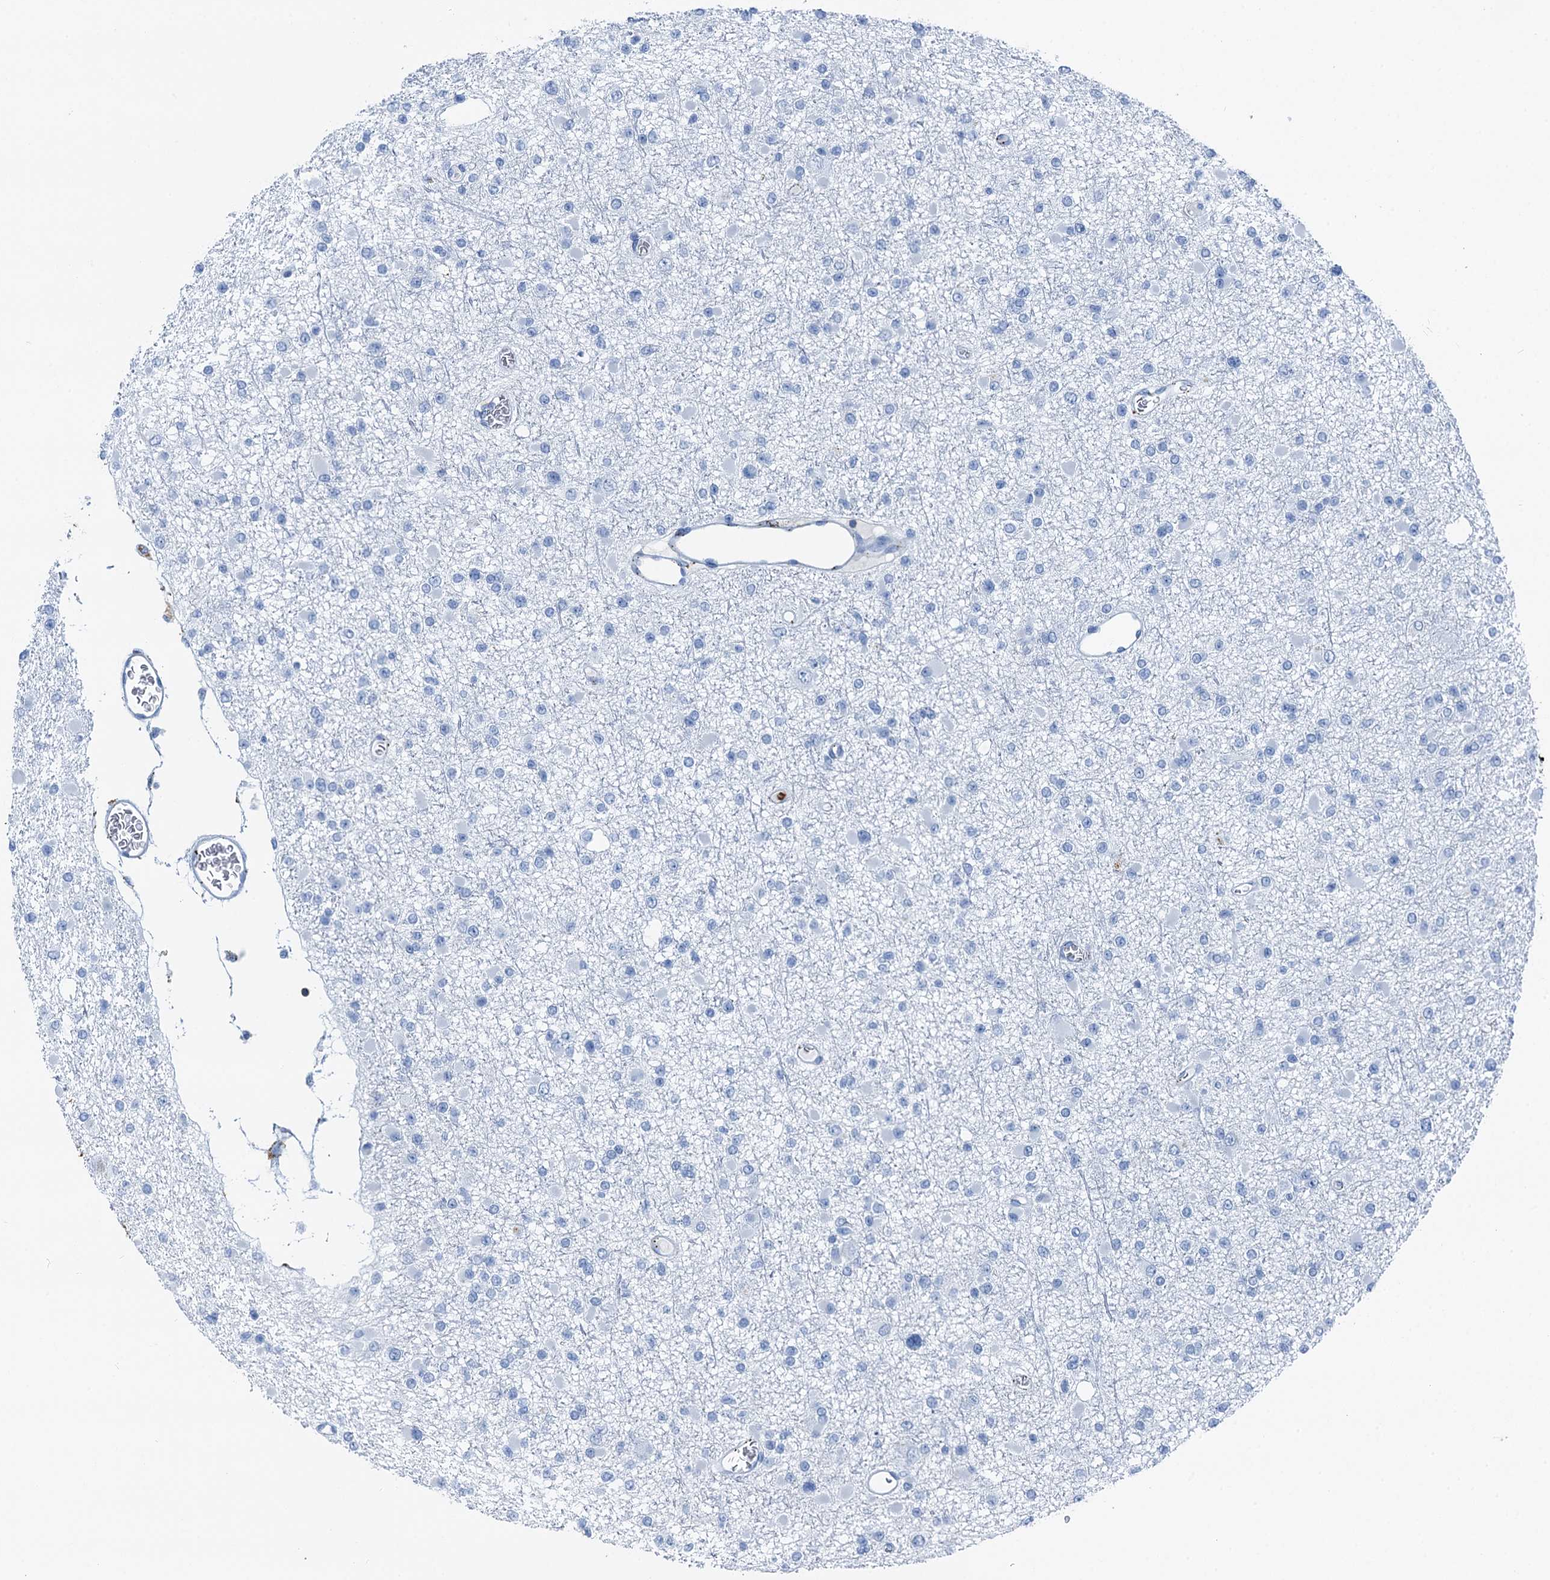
{"staining": {"intensity": "negative", "quantity": "none", "location": "none"}, "tissue": "glioma", "cell_type": "Tumor cells", "image_type": "cancer", "snomed": [{"axis": "morphology", "description": "Glioma, malignant, Low grade"}, {"axis": "topography", "description": "Brain"}], "caption": "An immunohistochemistry histopathology image of malignant glioma (low-grade) is shown. There is no staining in tumor cells of malignant glioma (low-grade).", "gene": "PLAC8", "patient": {"sex": "female", "age": 22}}